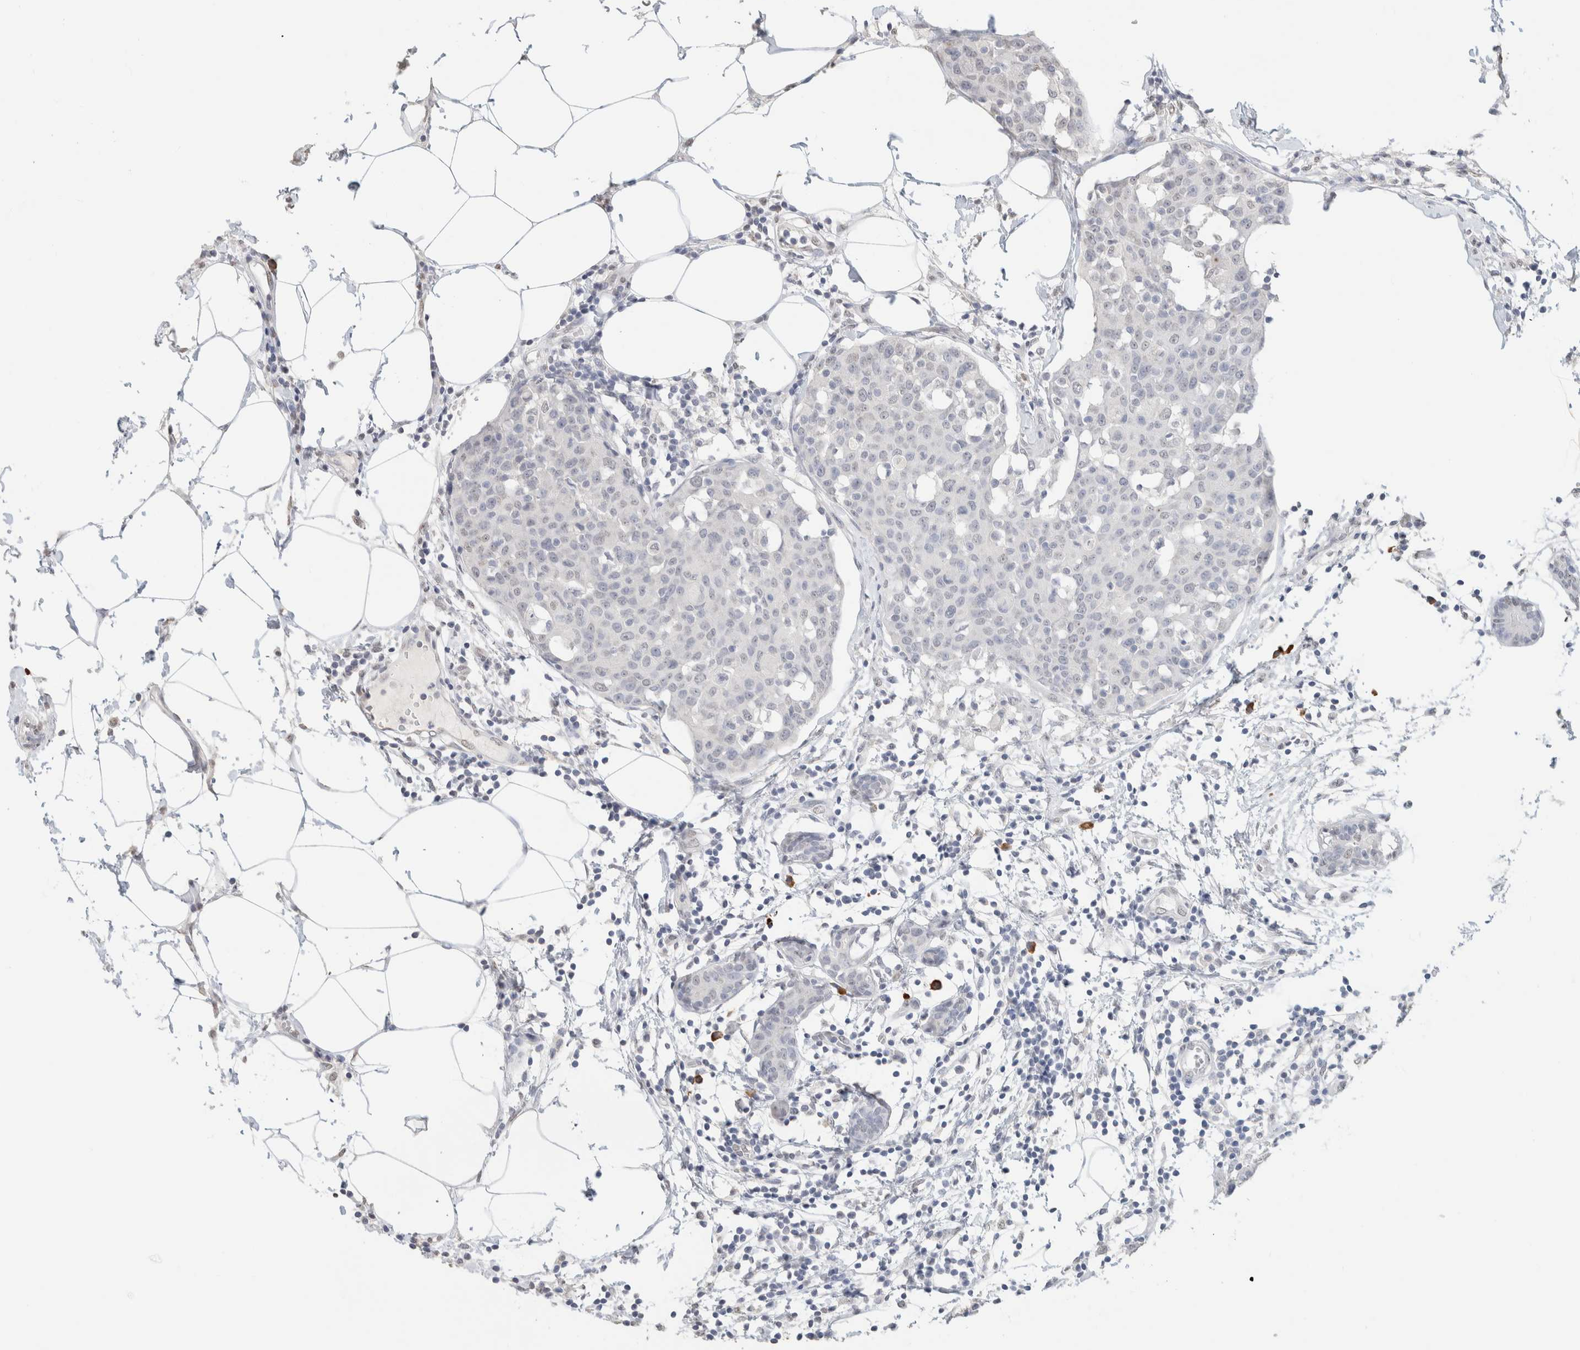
{"staining": {"intensity": "negative", "quantity": "none", "location": "none"}, "tissue": "breast cancer", "cell_type": "Tumor cells", "image_type": "cancer", "snomed": [{"axis": "morphology", "description": "Normal tissue, NOS"}, {"axis": "morphology", "description": "Duct carcinoma"}, {"axis": "topography", "description": "Breast"}], "caption": "Immunohistochemistry (IHC) photomicrograph of breast cancer (infiltrating ductal carcinoma) stained for a protein (brown), which displays no staining in tumor cells.", "gene": "CD80", "patient": {"sex": "female", "age": 37}}